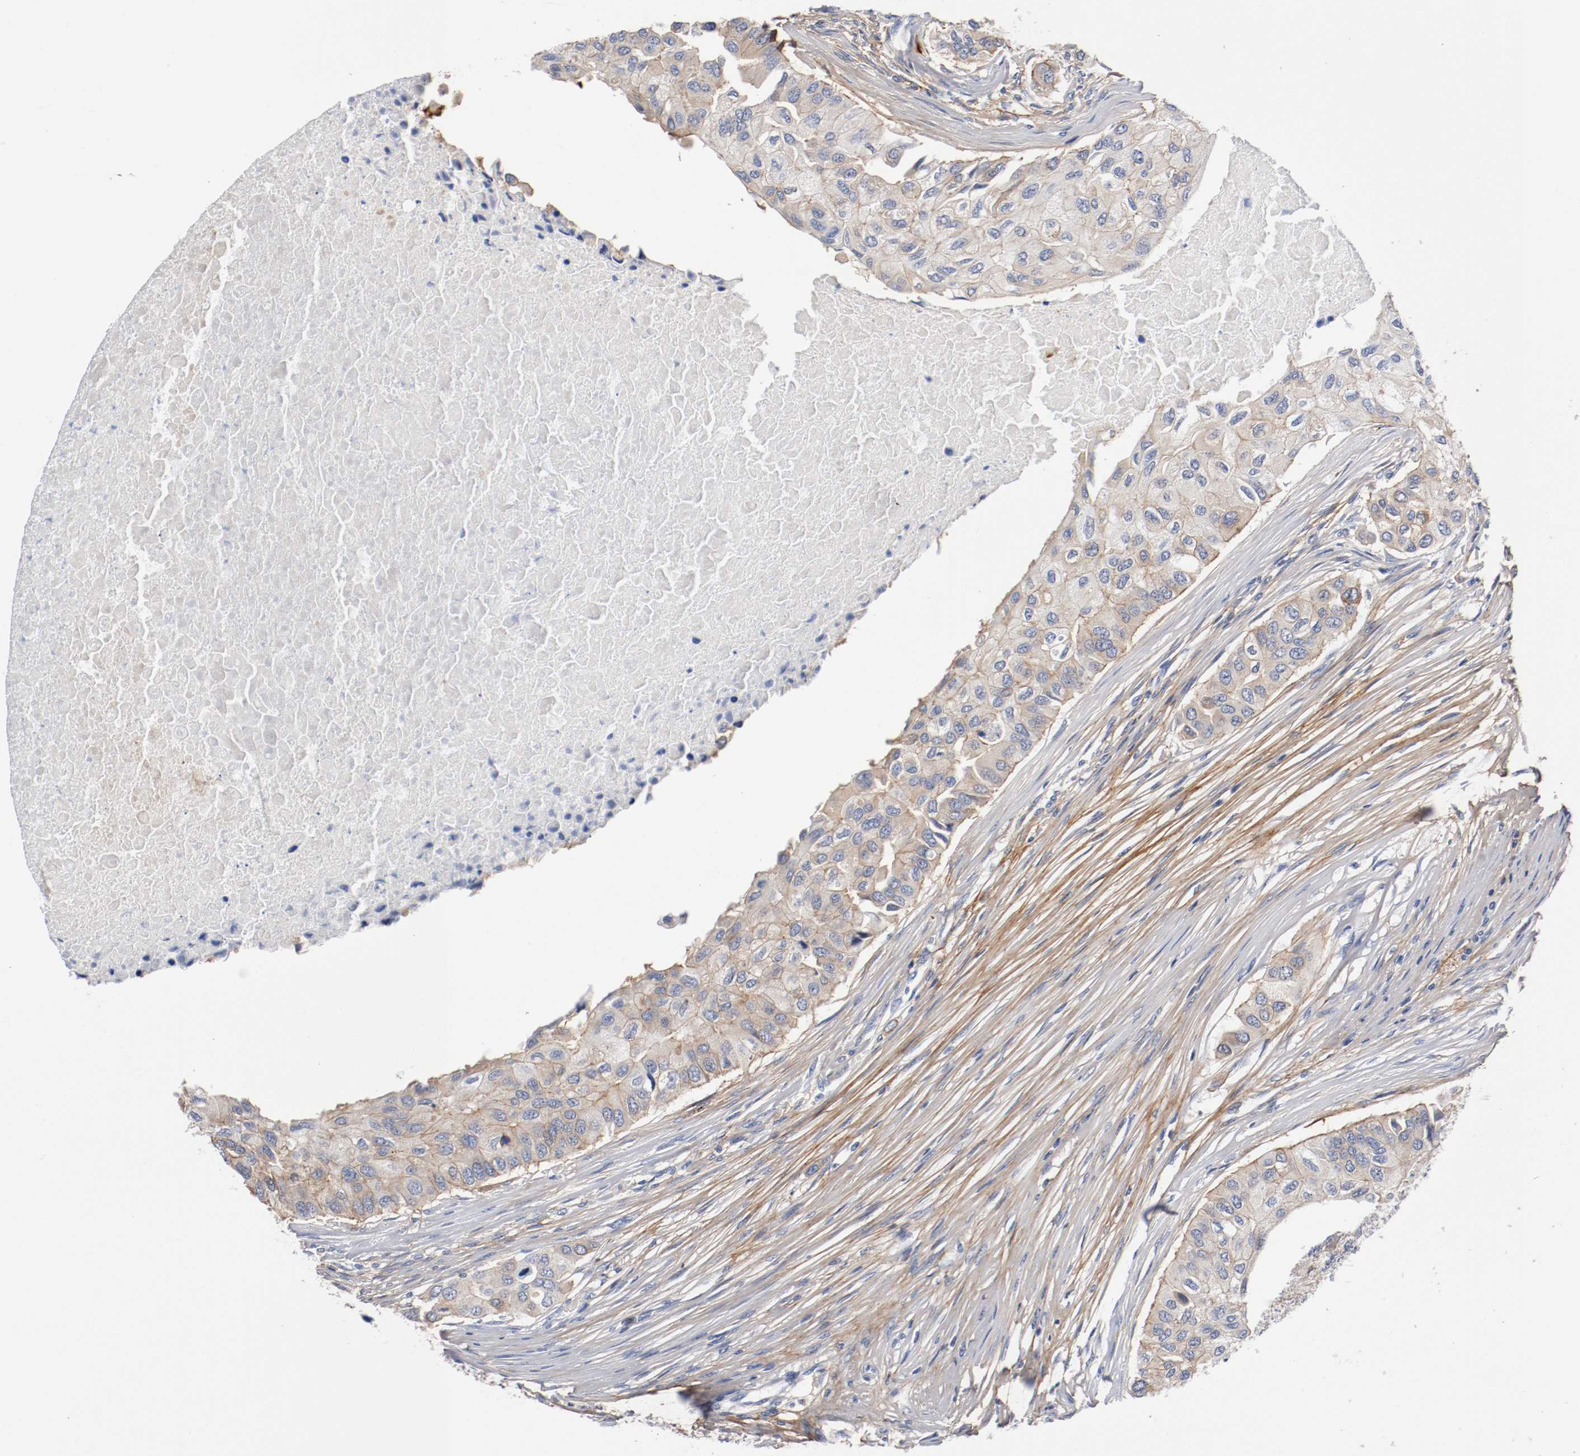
{"staining": {"intensity": "moderate", "quantity": ">75%", "location": "cytoplasmic/membranous"}, "tissue": "breast cancer", "cell_type": "Tumor cells", "image_type": "cancer", "snomed": [{"axis": "morphology", "description": "Normal tissue, NOS"}, {"axis": "morphology", "description": "Duct carcinoma"}, {"axis": "topography", "description": "Breast"}], "caption": "Approximately >75% of tumor cells in human breast cancer show moderate cytoplasmic/membranous protein positivity as visualized by brown immunohistochemical staining.", "gene": "TNC", "patient": {"sex": "female", "age": 49}}